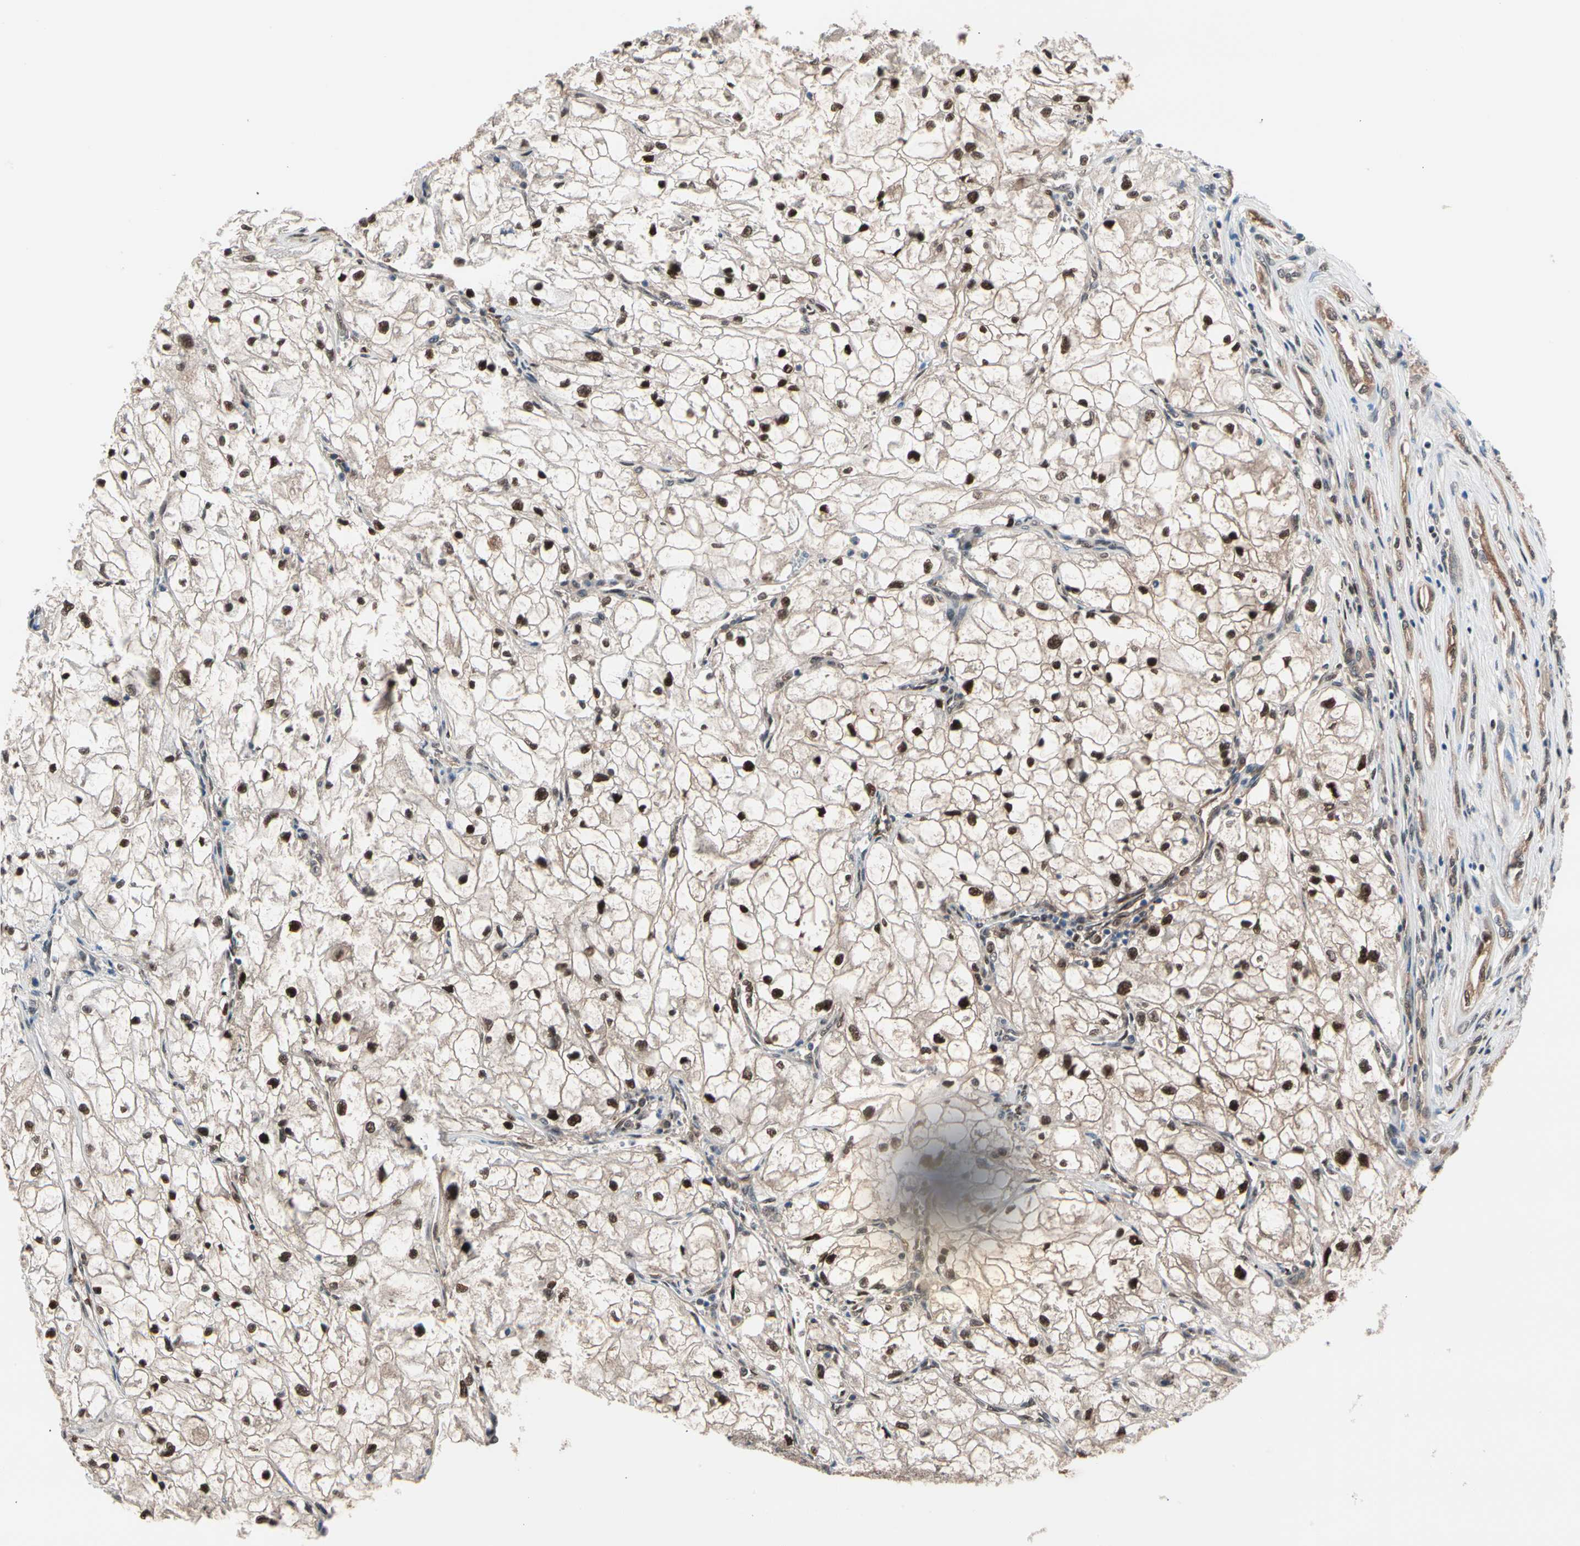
{"staining": {"intensity": "strong", "quantity": ">75%", "location": "cytoplasmic/membranous,nuclear"}, "tissue": "renal cancer", "cell_type": "Tumor cells", "image_type": "cancer", "snomed": [{"axis": "morphology", "description": "Adenocarcinoma, NOS"}, {"axis": "topography", "description": "Kidney"}], "caption": "Human renal cancer stained with a protein marker demonstrates strong staining in tumor cells.", "gene": "PSMA2", "patient": {"sex": "female", "age": 70}}